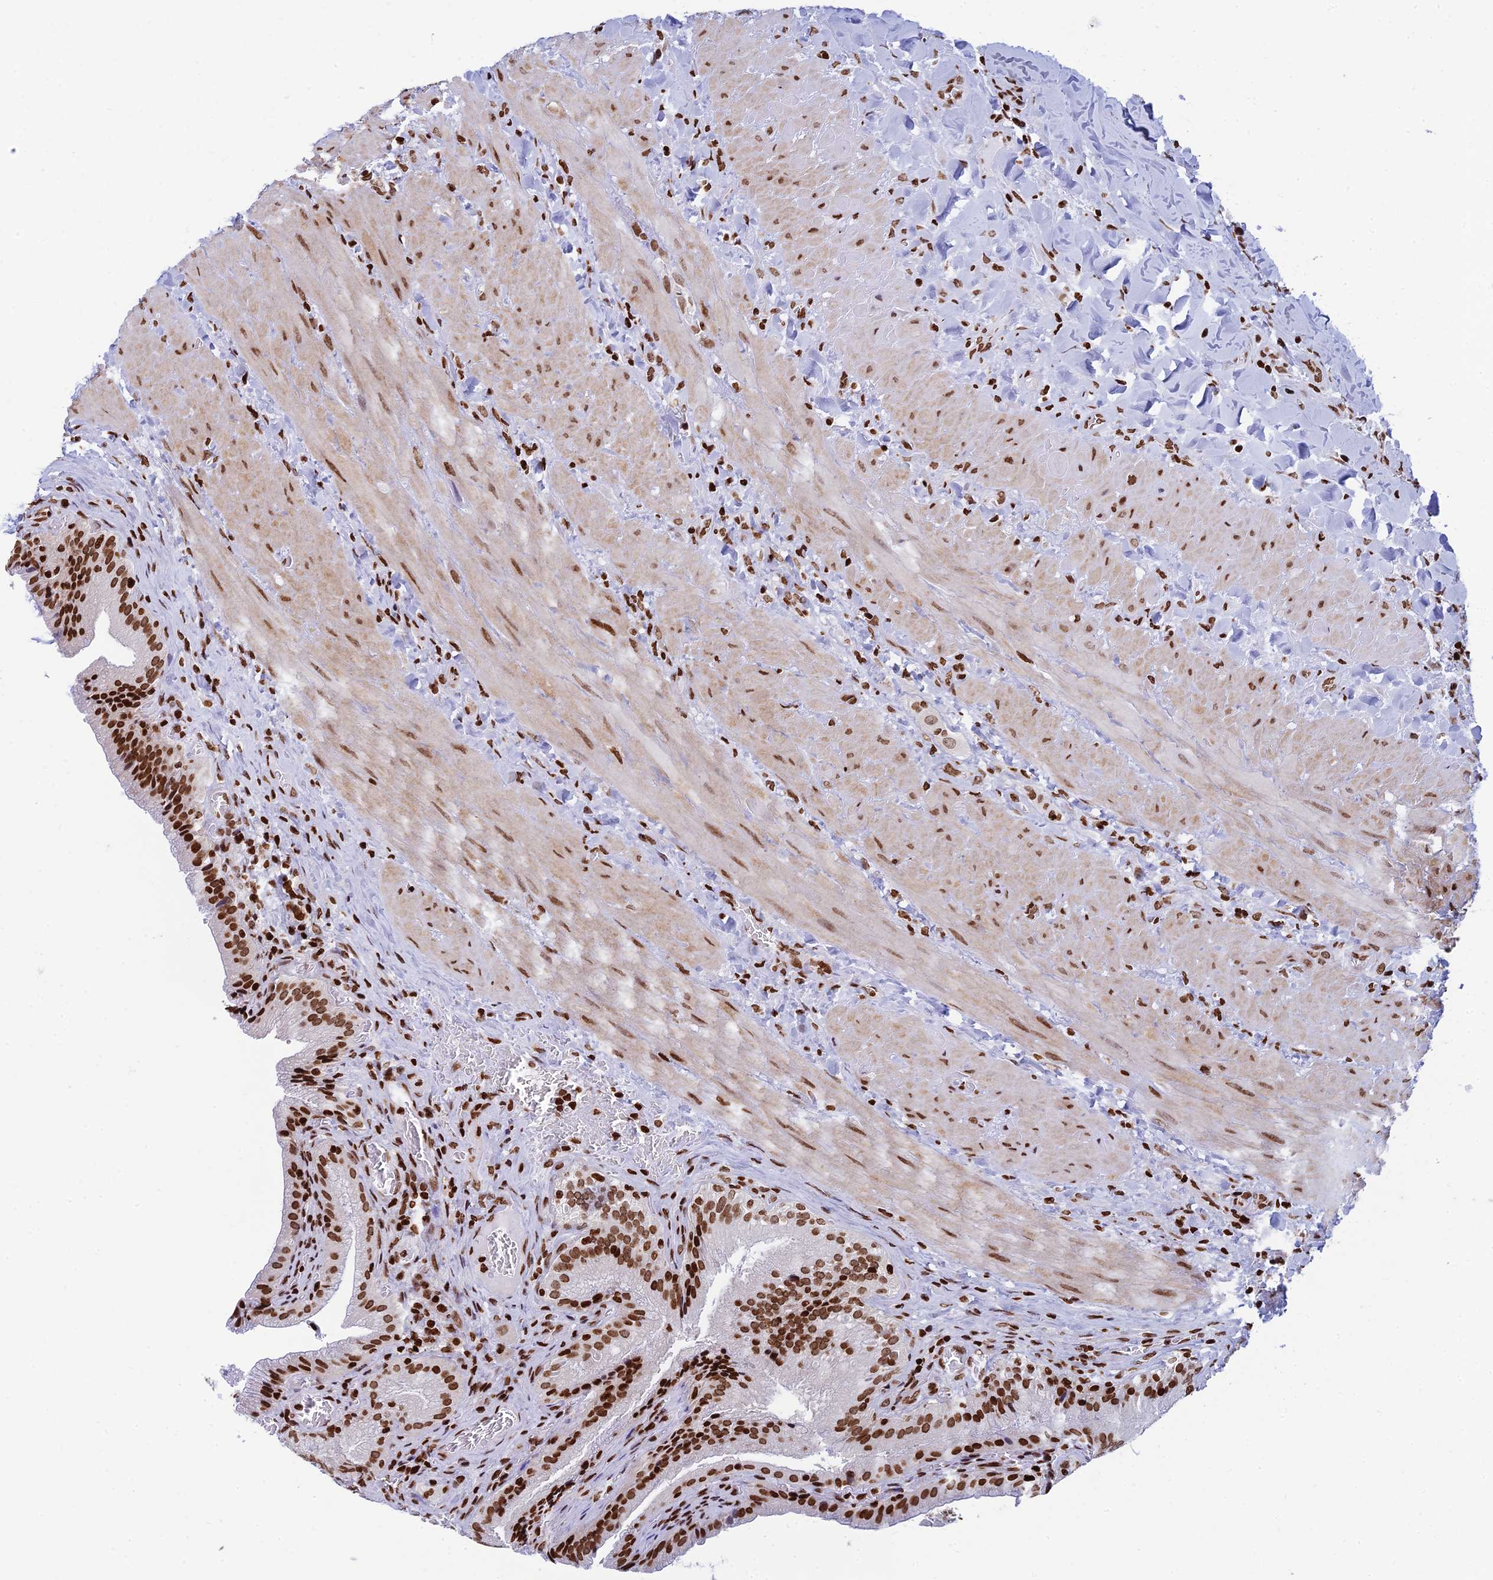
{"staining": {"intensity": "moderate", "quantity": ">75%", "location": "nuclear"}, "tissue": "gallbladder", "cell_type": "Glandular cells", "image_type": "normal", "snomed": [{"axis": "morphology", "description": "Normal tissue, NOS"}, {"axis": "topography", "description": "Gallbladder"}], "caption": "Glandular cells show medium levels of moderate nuclear positivity in approximately >75% of cells in benign human gallbladder.", "gene": "RPAP1", "patient": {"sex": "male", "age": 24}}